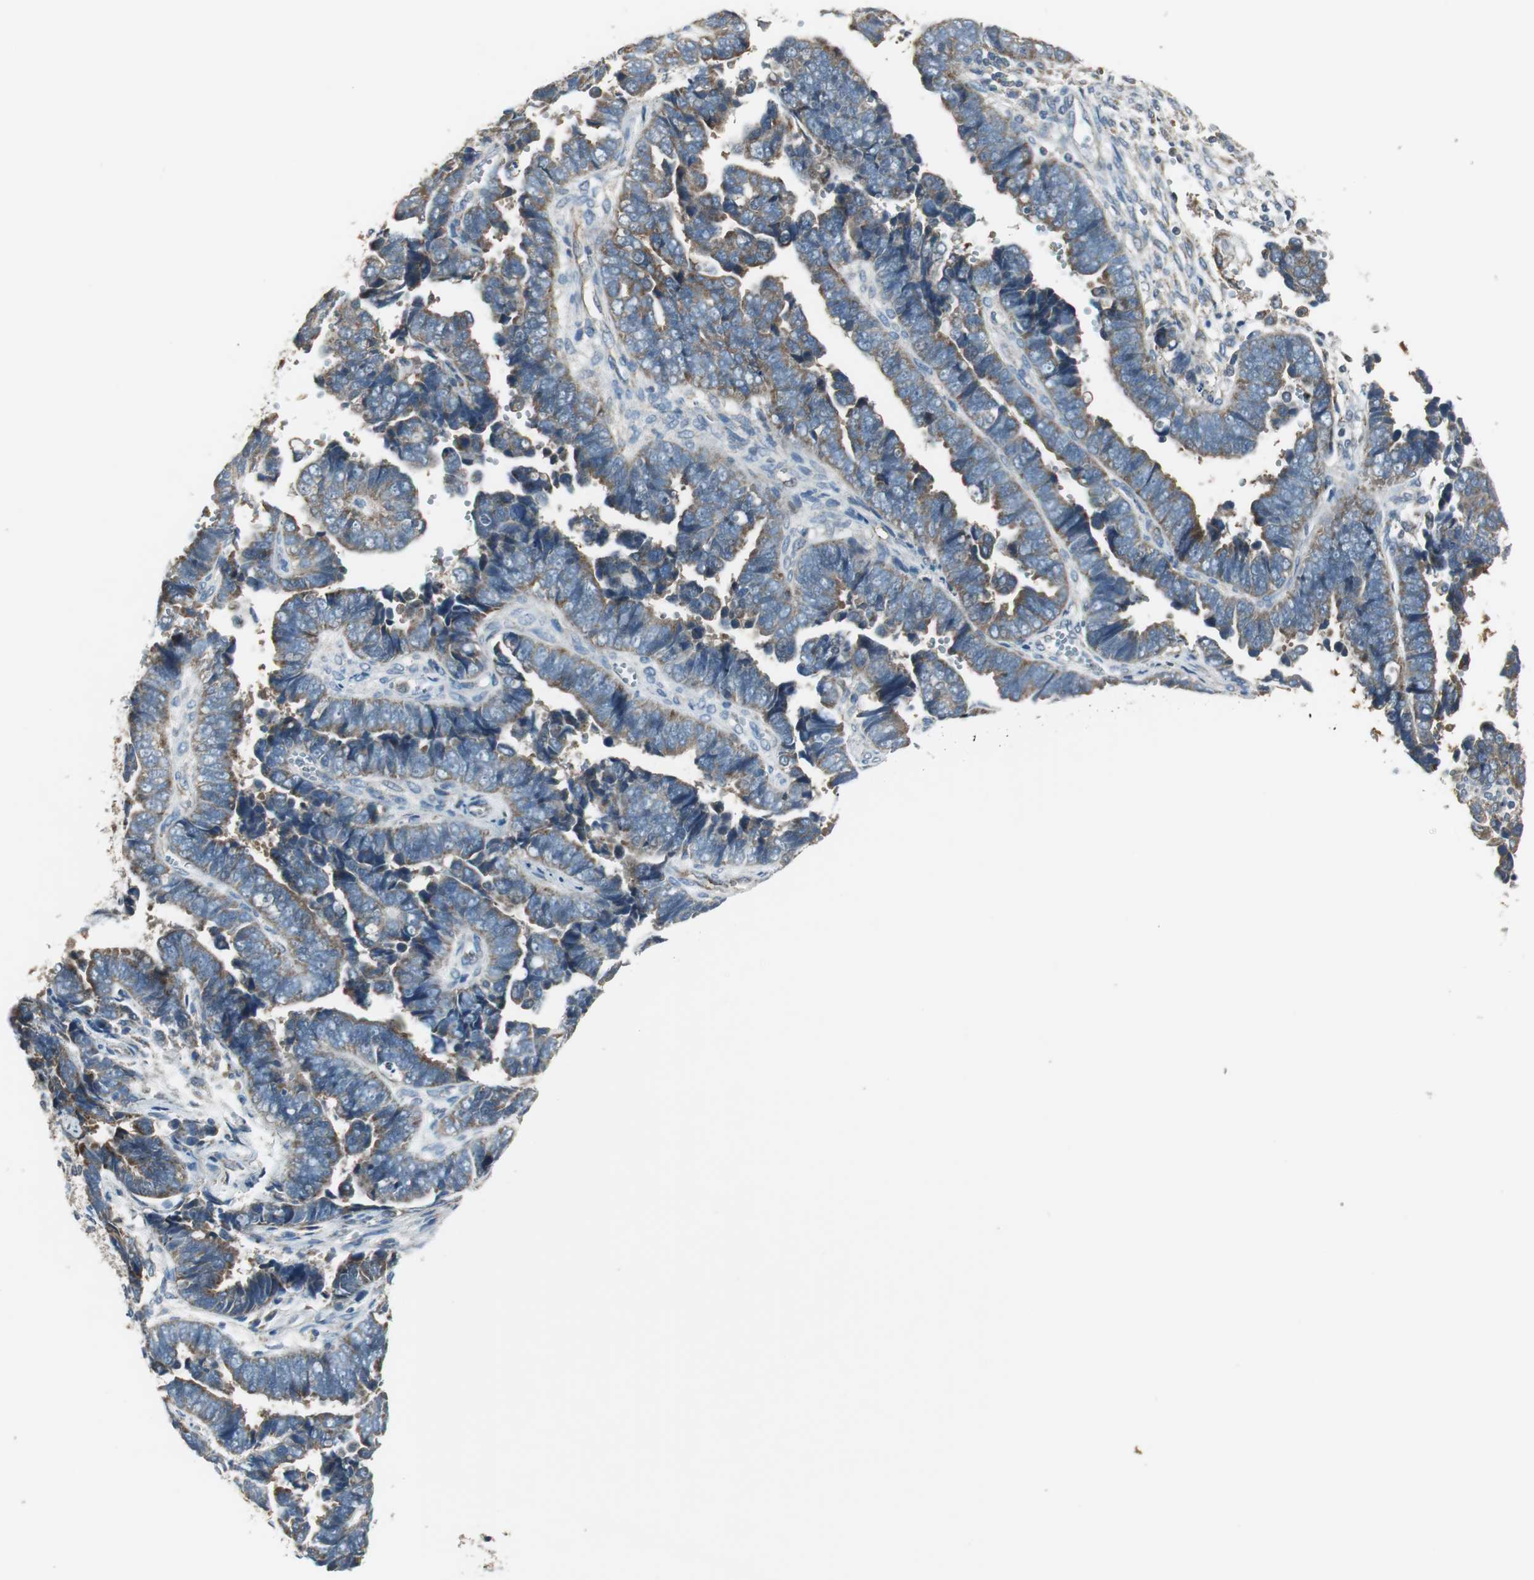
{"staining": {"intensity": "strong", "quantity": "25%-75%", "location": "cytoplasmic/membranous"}, "tissue": "endometrial cancer", "cell_type": "Tumor cells", "image_type": "cancer", "snomed": [{"axis": "morphology", "description": "Adenocarcinoma, NOS"}, {"axis": "topography", "description": "Endometrium"}], "caption": "This is a micrograph of IHC staining of endometrial cancer (adenocarcinoma), which shows strong expression in the cytoplasmic/membranous of tumor cells.", "gene": "MSTO1", "patient": {"sex": "female", "age": 75}}